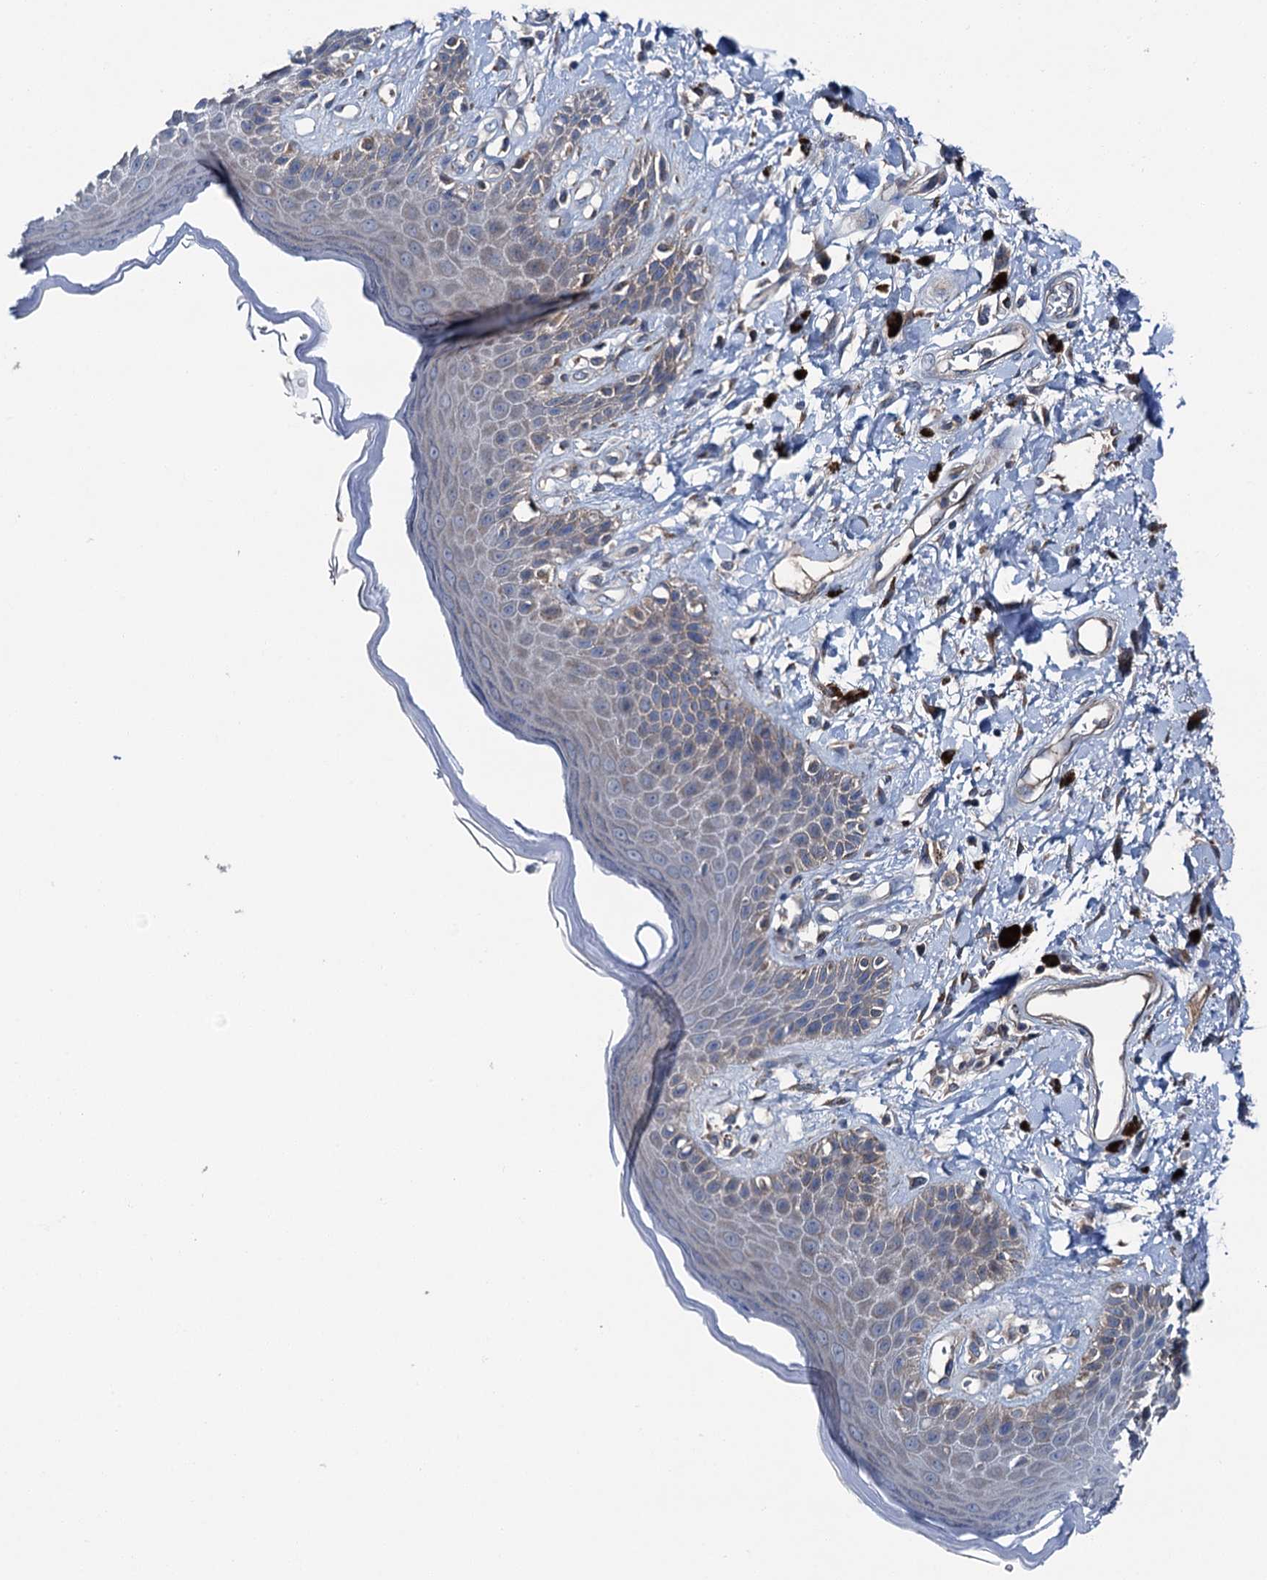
{"staining": {"intensity": "weak", "quantity": "25%-75%", "location": "cytoplasmic/membranous"}, "tissue": "skin", "cell_type": "Epidermal cells", "image_type": "normal", "snomed": [{"axis": "morphology", "description": "Normal tissue, NOS"}, {"axis": "topography", "description": "Anal"}], "caption": "DAB immunohistochemical staining of normal human skin displays weak cytoplasmic/membranous protein positivity in approximately 25%-75% of epidermal cells.", "gene": "SLC22A25", "patient": {"sex": "female", "age": 78}}